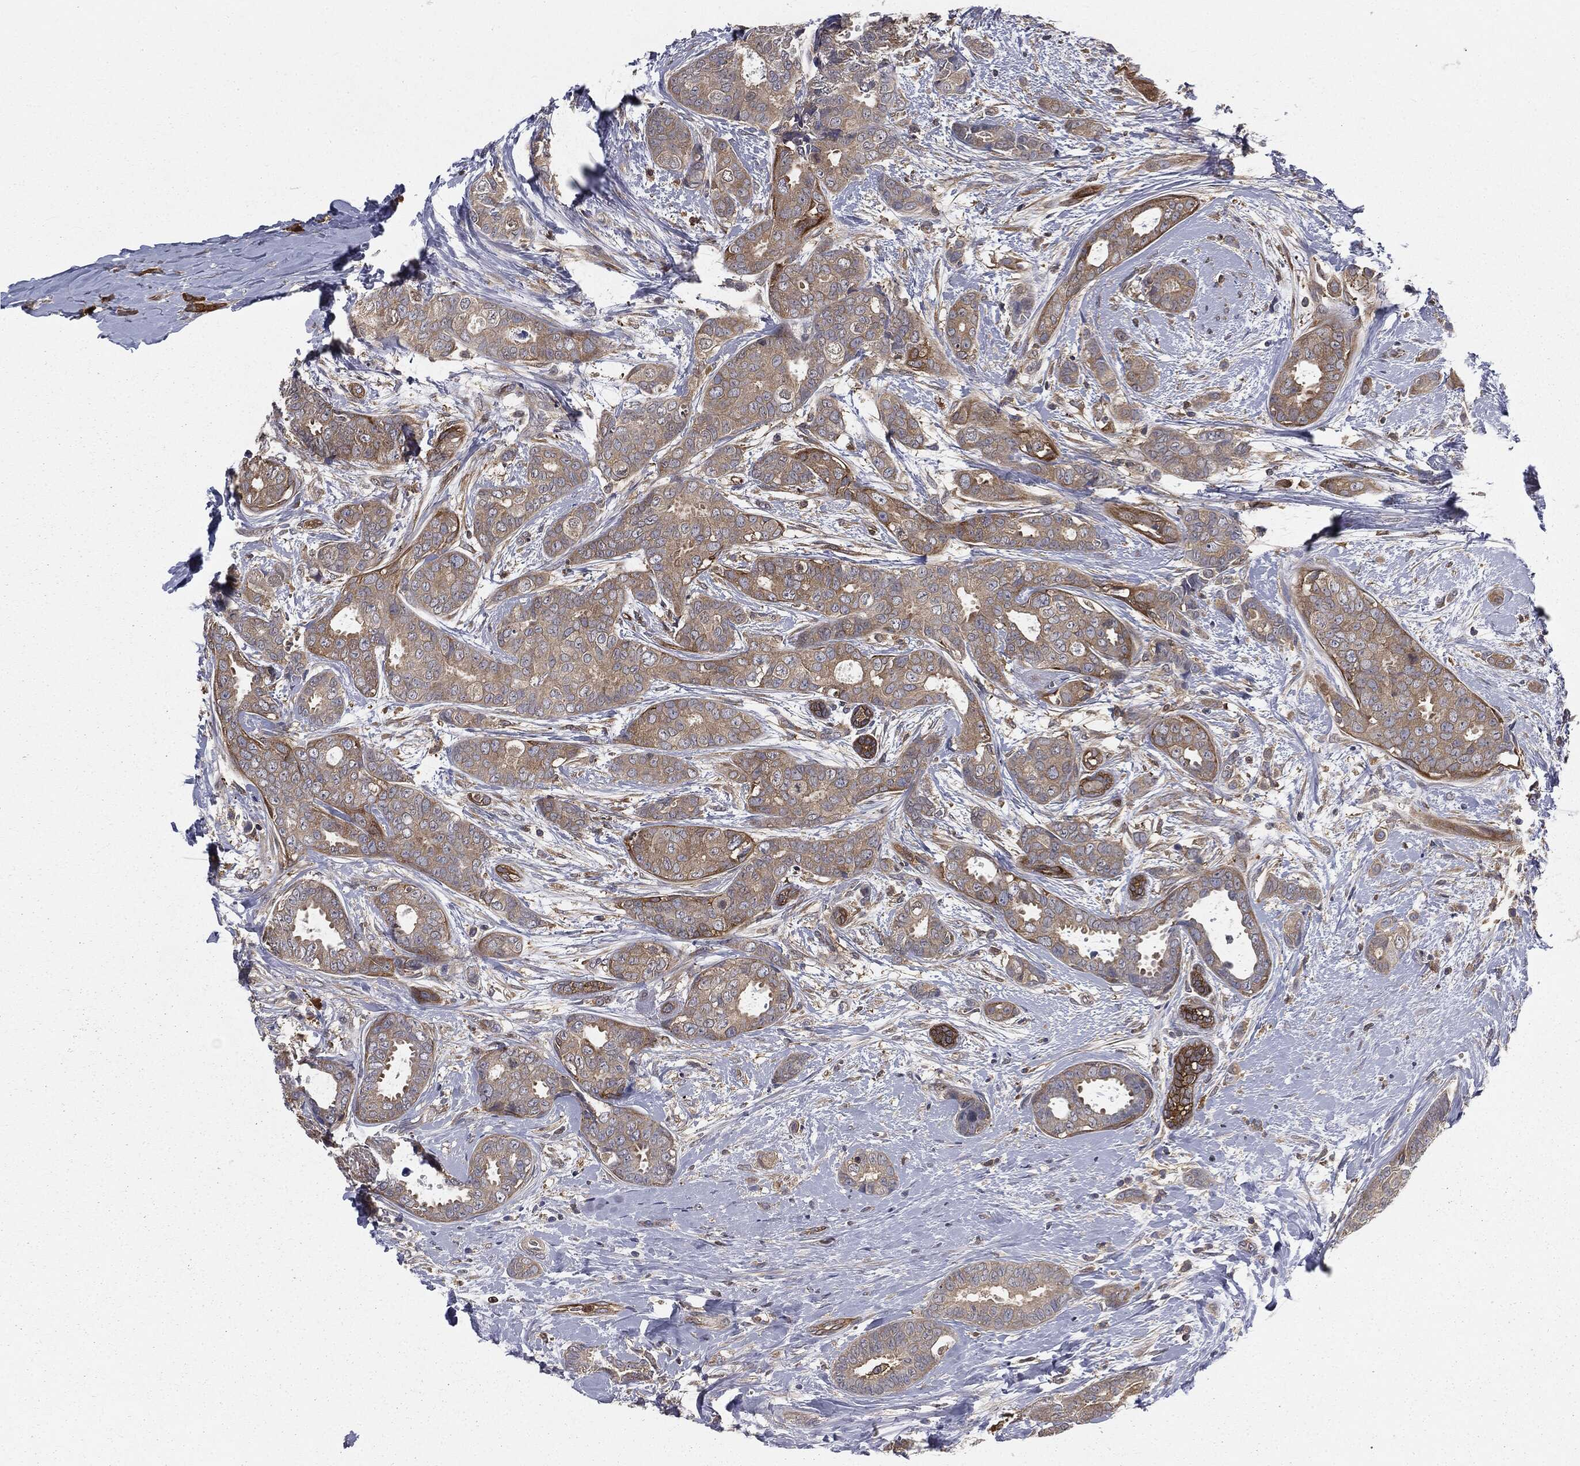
{"staining": {"intensity": "weak", "quantity": "25%-75%", "location": "cytoplasmic/membranous"}, "tissue": "breast cancer", "cell_type": "Tumor cells", "image_type": "cancer", "snomed": [{"axis": "morphology", "description": "Duct carcinoma"}, {"axis": "topography", "description": "Breast"}], "caption": "DAB immunohistochemical staining of breast intraductal carcinoma displays weak cytoplasmic/membranous protein staining in about 25%-75% of tumor cells.", "gene": "GNB5", "patient": {"sex": "female", "age": 45}}